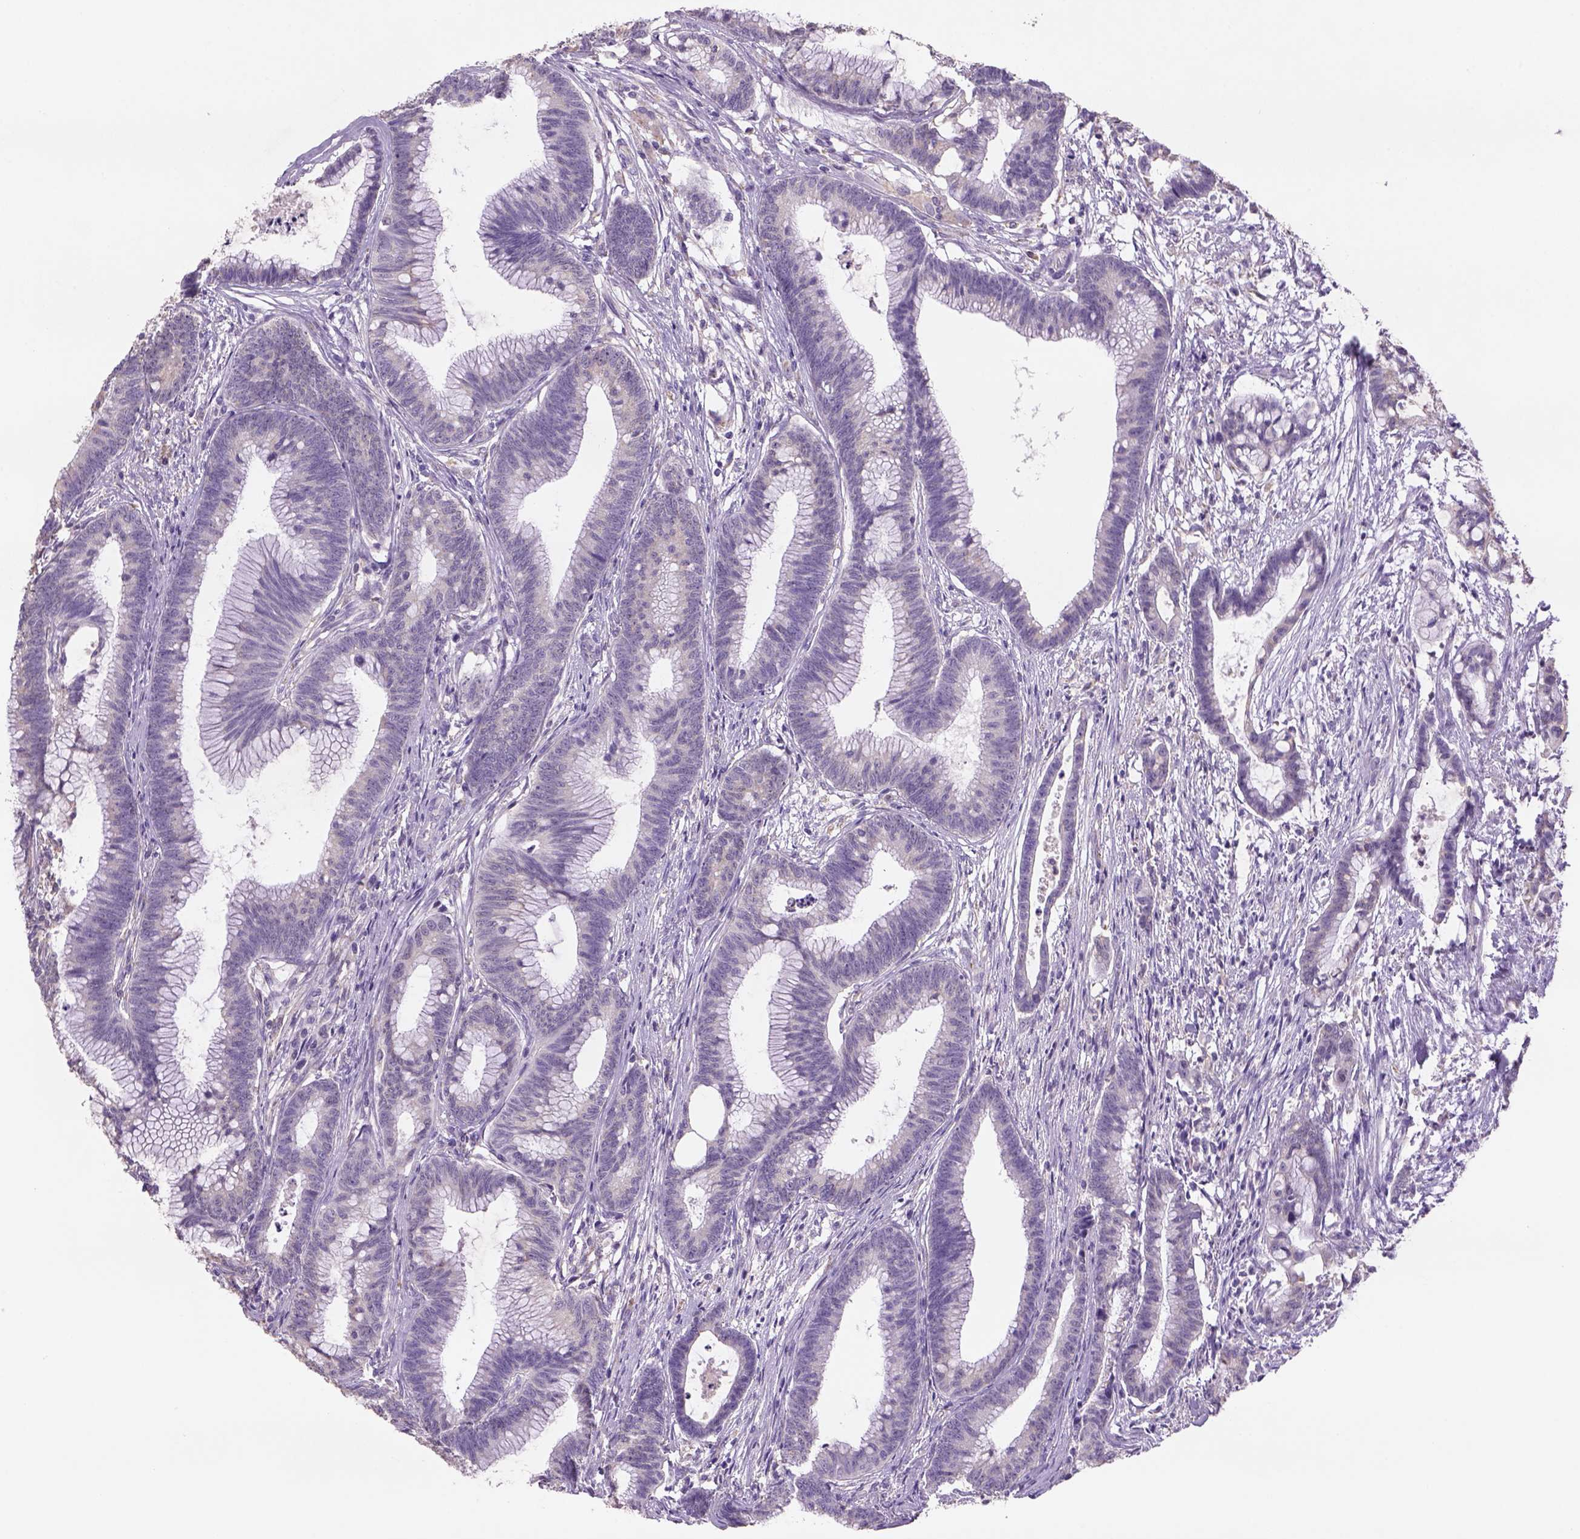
{"staining": {"intensity": "weak", "quantity": "<25%", "location": "cytoplasmic/membranous"}, "tissue": "colorectal cancer", "cell_type": "Tumor cells", "image_type": "cancer", "snomed": [{"axis": "morphology", "description": "Adenocarcinoma, NOS"}, {"axis": "topography", "description": "Colon"}], "caption": "Protein analysis of colorectal adenocarcinoma shows no significant expression in tumor cells.", "gene": "NAALAD2", "patient": {"sex": "female", "age": 78}}